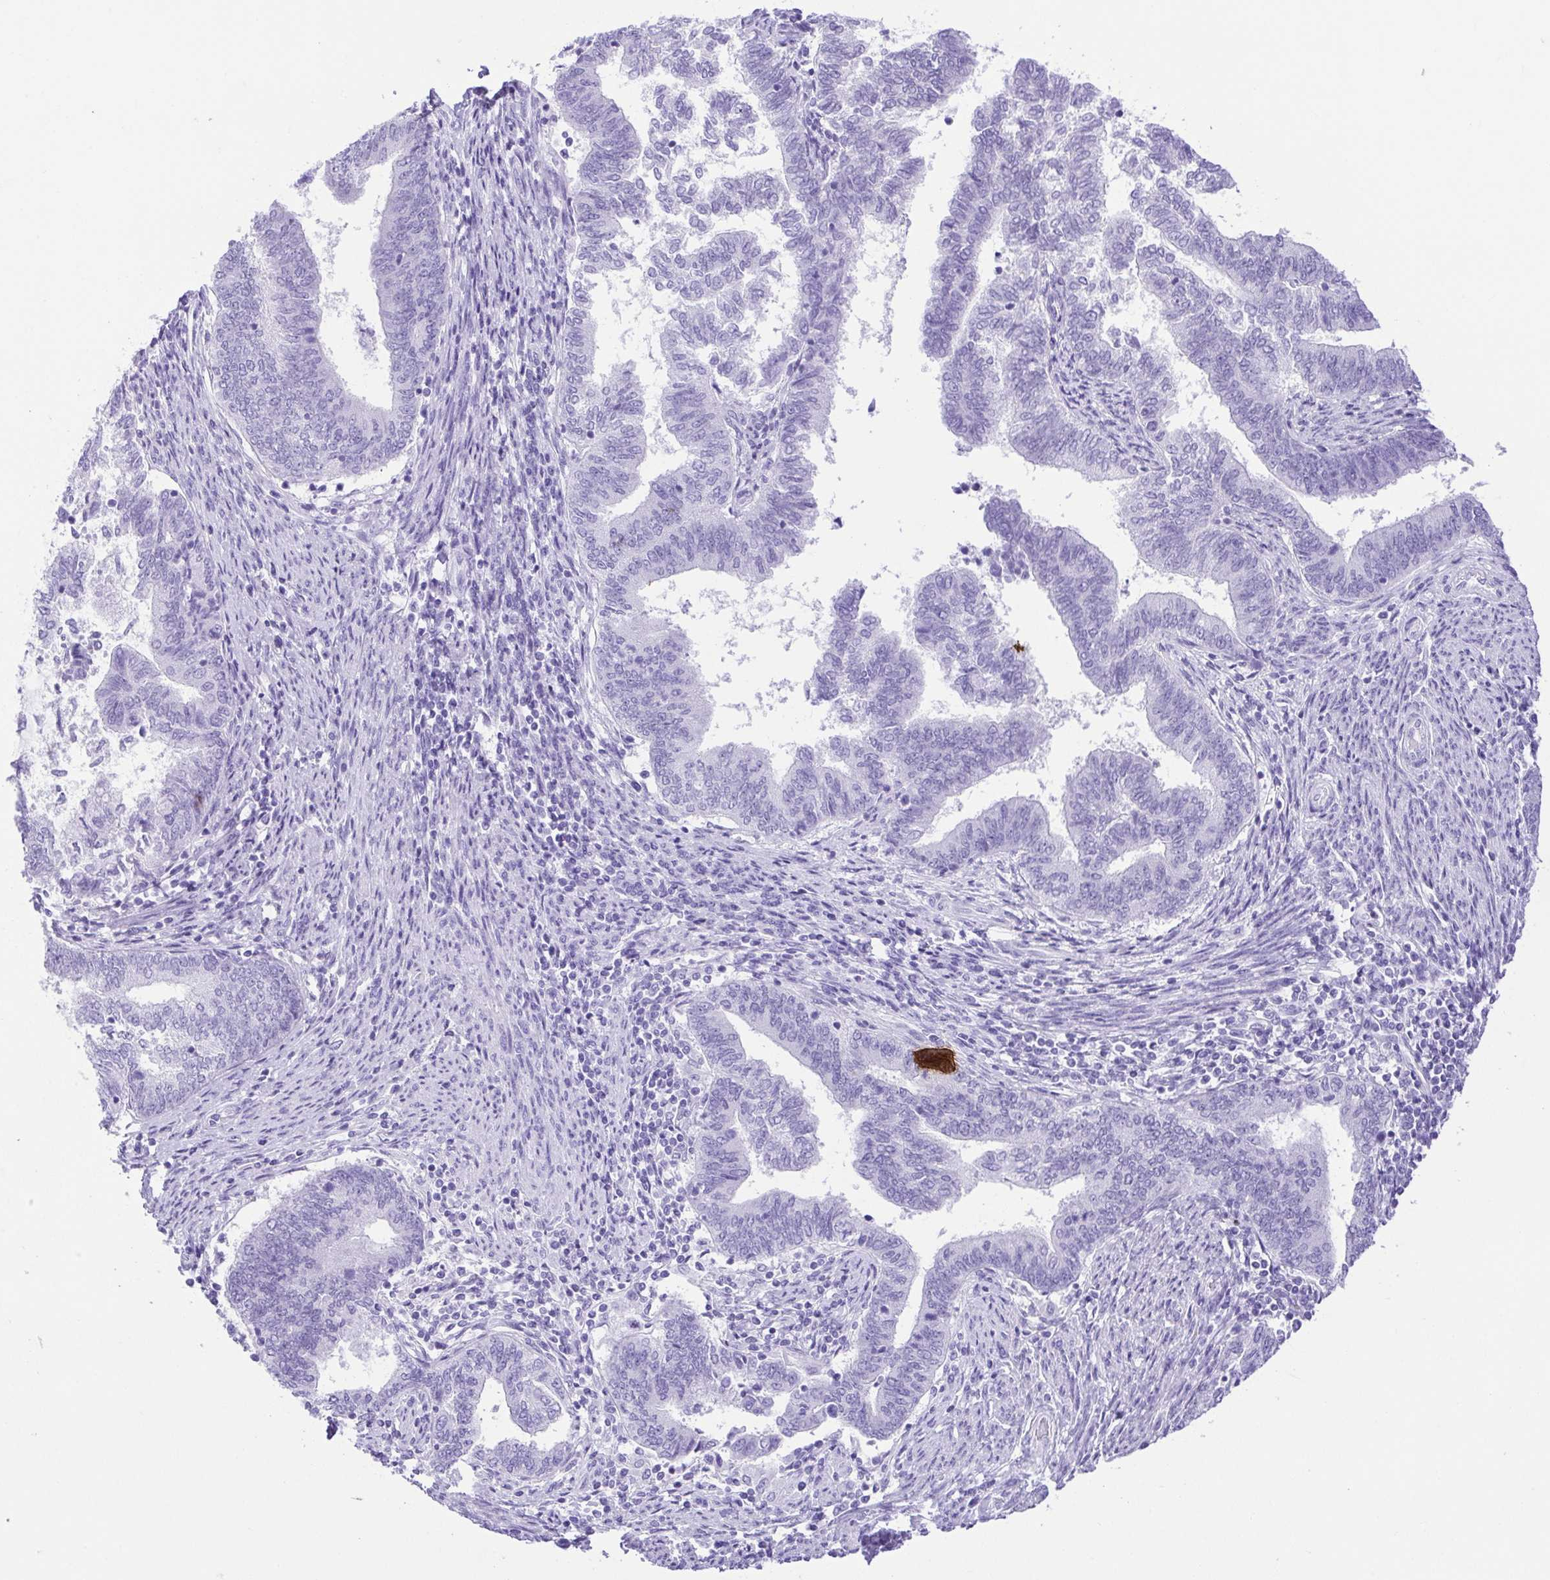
{"staining": {"intensity": "negative", "quantity": "none", "location": "none"}, "tissue": "endometrial cancer", "cell_type": "Tumor cells", "image_type": "cancer", "snomed": [{"axis": "morphology", "description": "Adenocarcinoma, NOS"}, {"axis": "topography", "description": "Endometrium"}], "caption": "Immunohistochemistry image of human endometrial cancer stained for a protein (brown), which shows no expression in tumor cells.", "gene": "CDSN", "patient": {"sex": "female", "age": 65}}